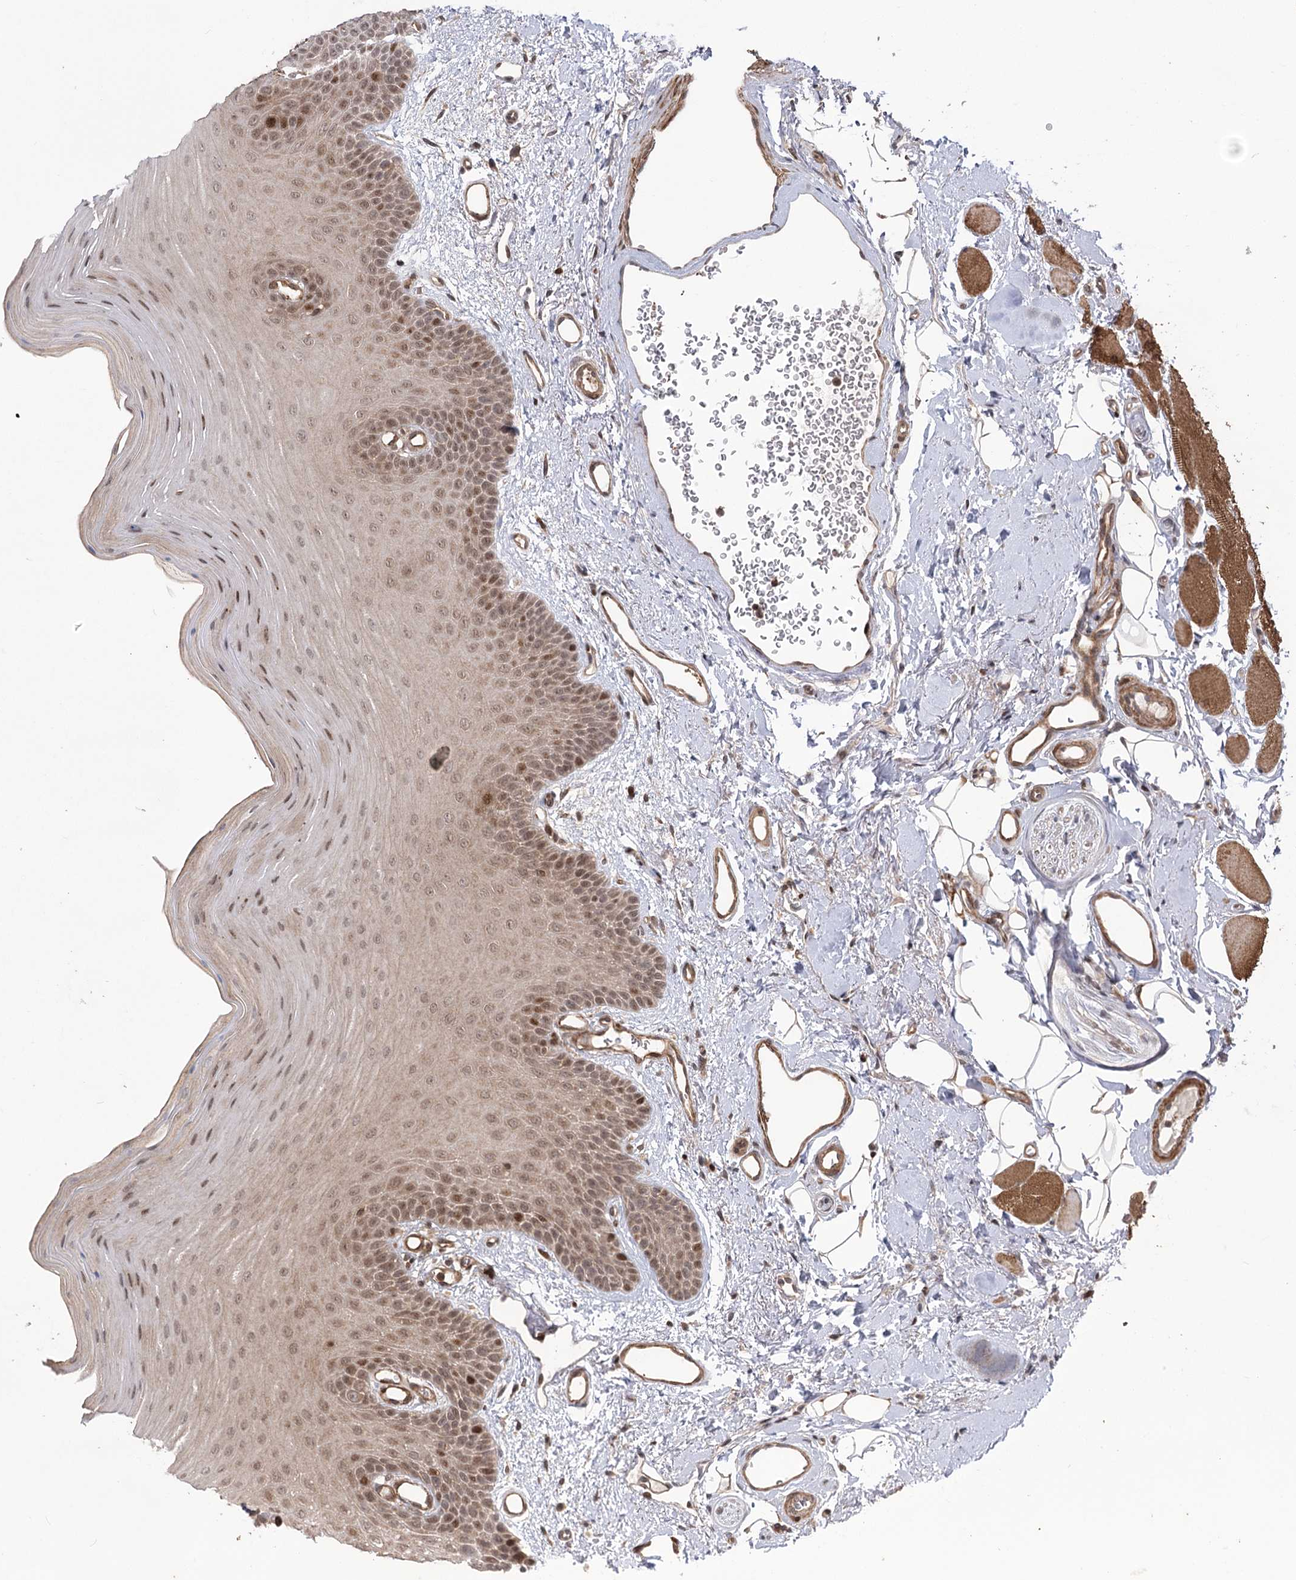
{"staining": {"intensity": "moderate", "quantity": "25%-75%", "location": "nuclear"}, "tissue": "oral mucosa", "cell_type": "Squamous epithelial cells", "image_type": "normal", "snomed": [{"axis": "morphology", "description": "Normal tissue, NOS"}, {"axis": "topography", "description": "Oral tissue"}], "caption": "IHC (DAB (3,3'-diaminobenzidine)) staining of normal oral mucosa demonstrates moderate nuclear protein staining in approximately 25%-75% of squamous epithelial cells.", "gene": "HELQ", "patient": {"sex": "male", "age": 68}}